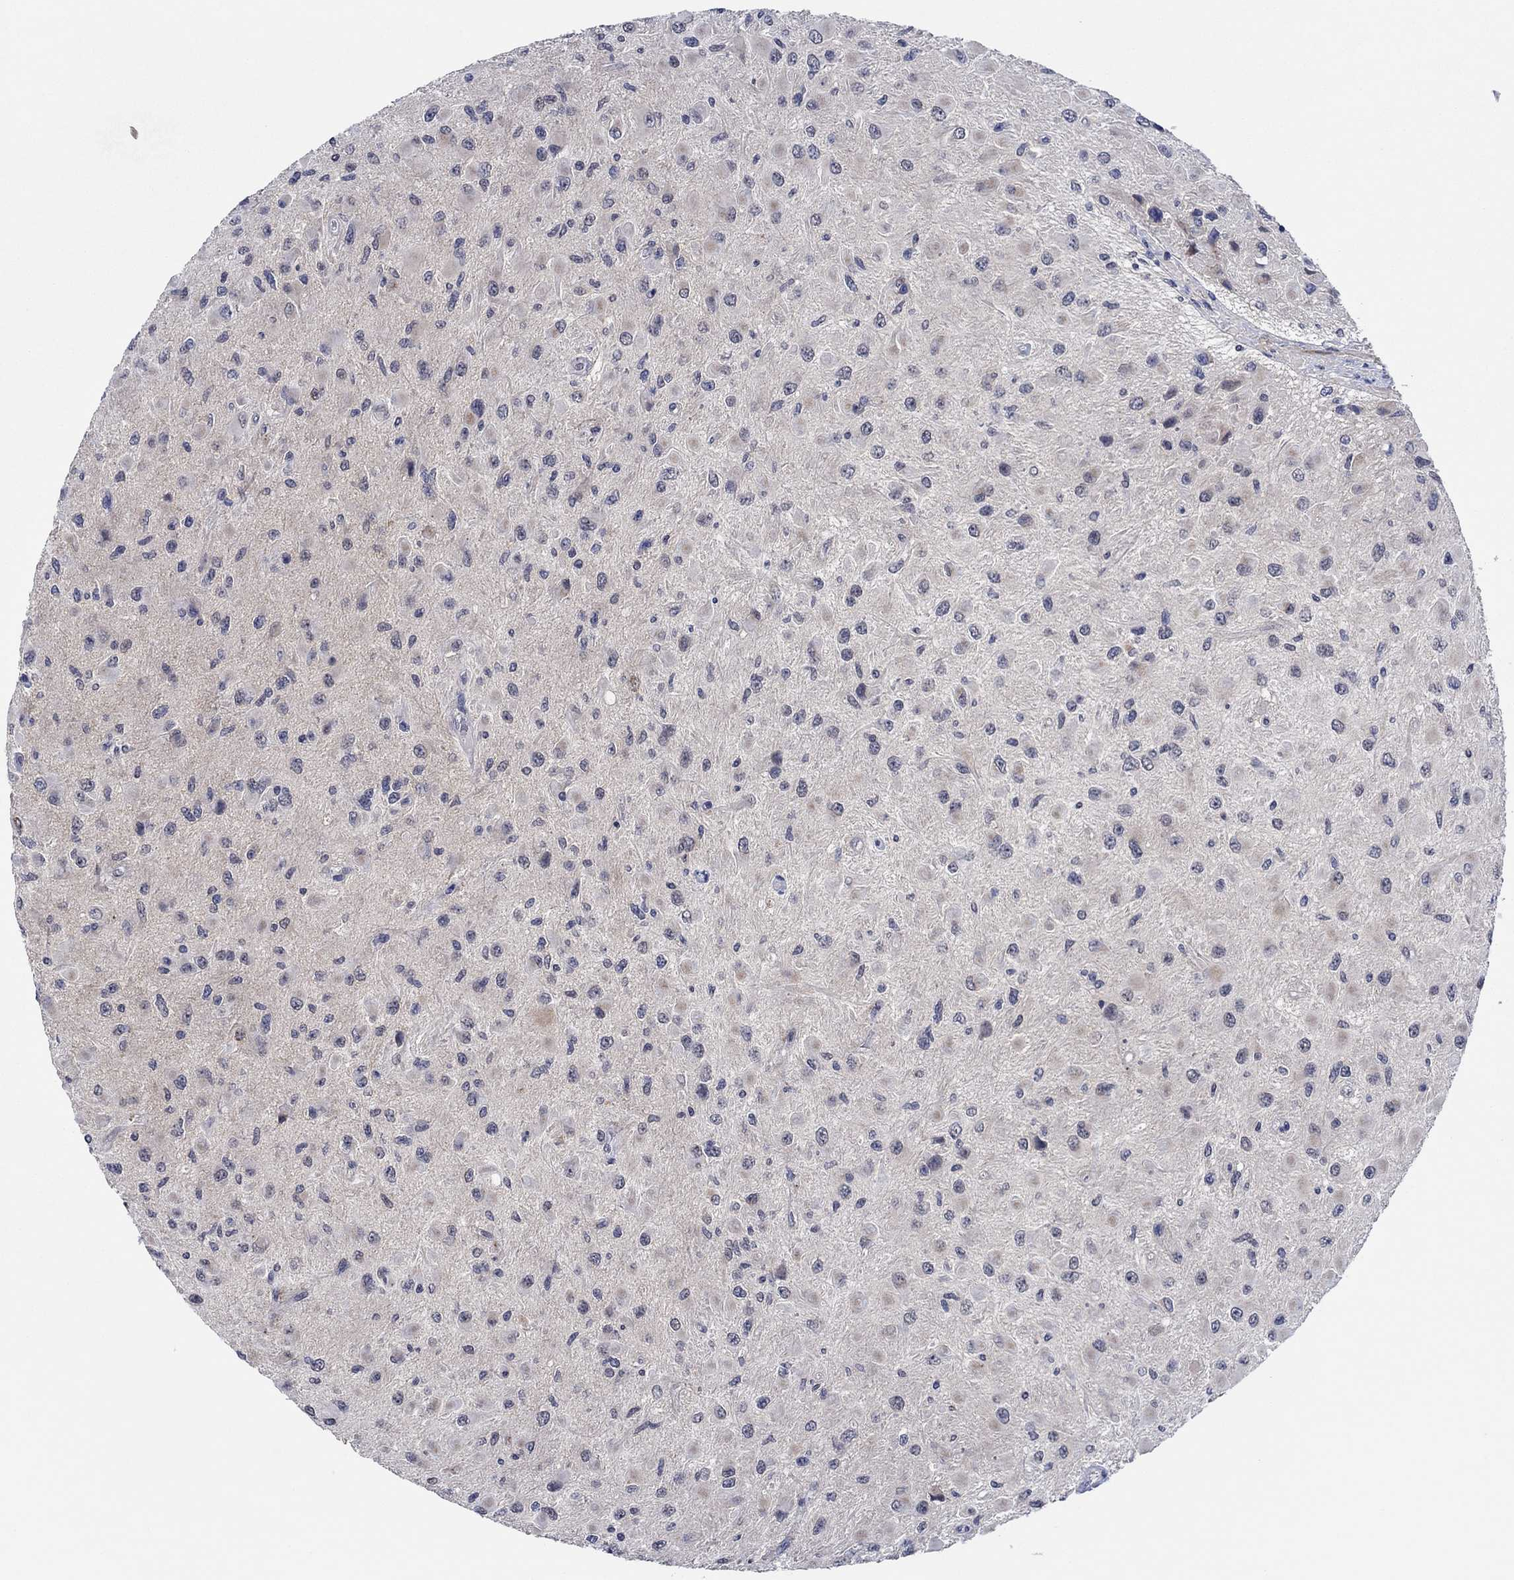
{"staining": {"intensity": "negative", "quantity": "none", "location": "none"}, "tissue": "glioma", "cell_type": "Tumor cells", "image_type": "cancer", "snomed": [{"axis": "morphology", "description": "Glioma, malignant, High grade"}, {"axis": "topography", "description": "Cerebral cortex"}], "caption": "A high-resolution photomicrograph shows immunohistochemistry staining of malignant glioma (high-grade), which reveals no significant staining in tumor cells. (Stains: DAB IHC with hematoxylin counter stain, Microscopy: brightfield microscopy at high magnification).", "gene": "PRRT3", "patient": {"sex": "male", "age": 35}}